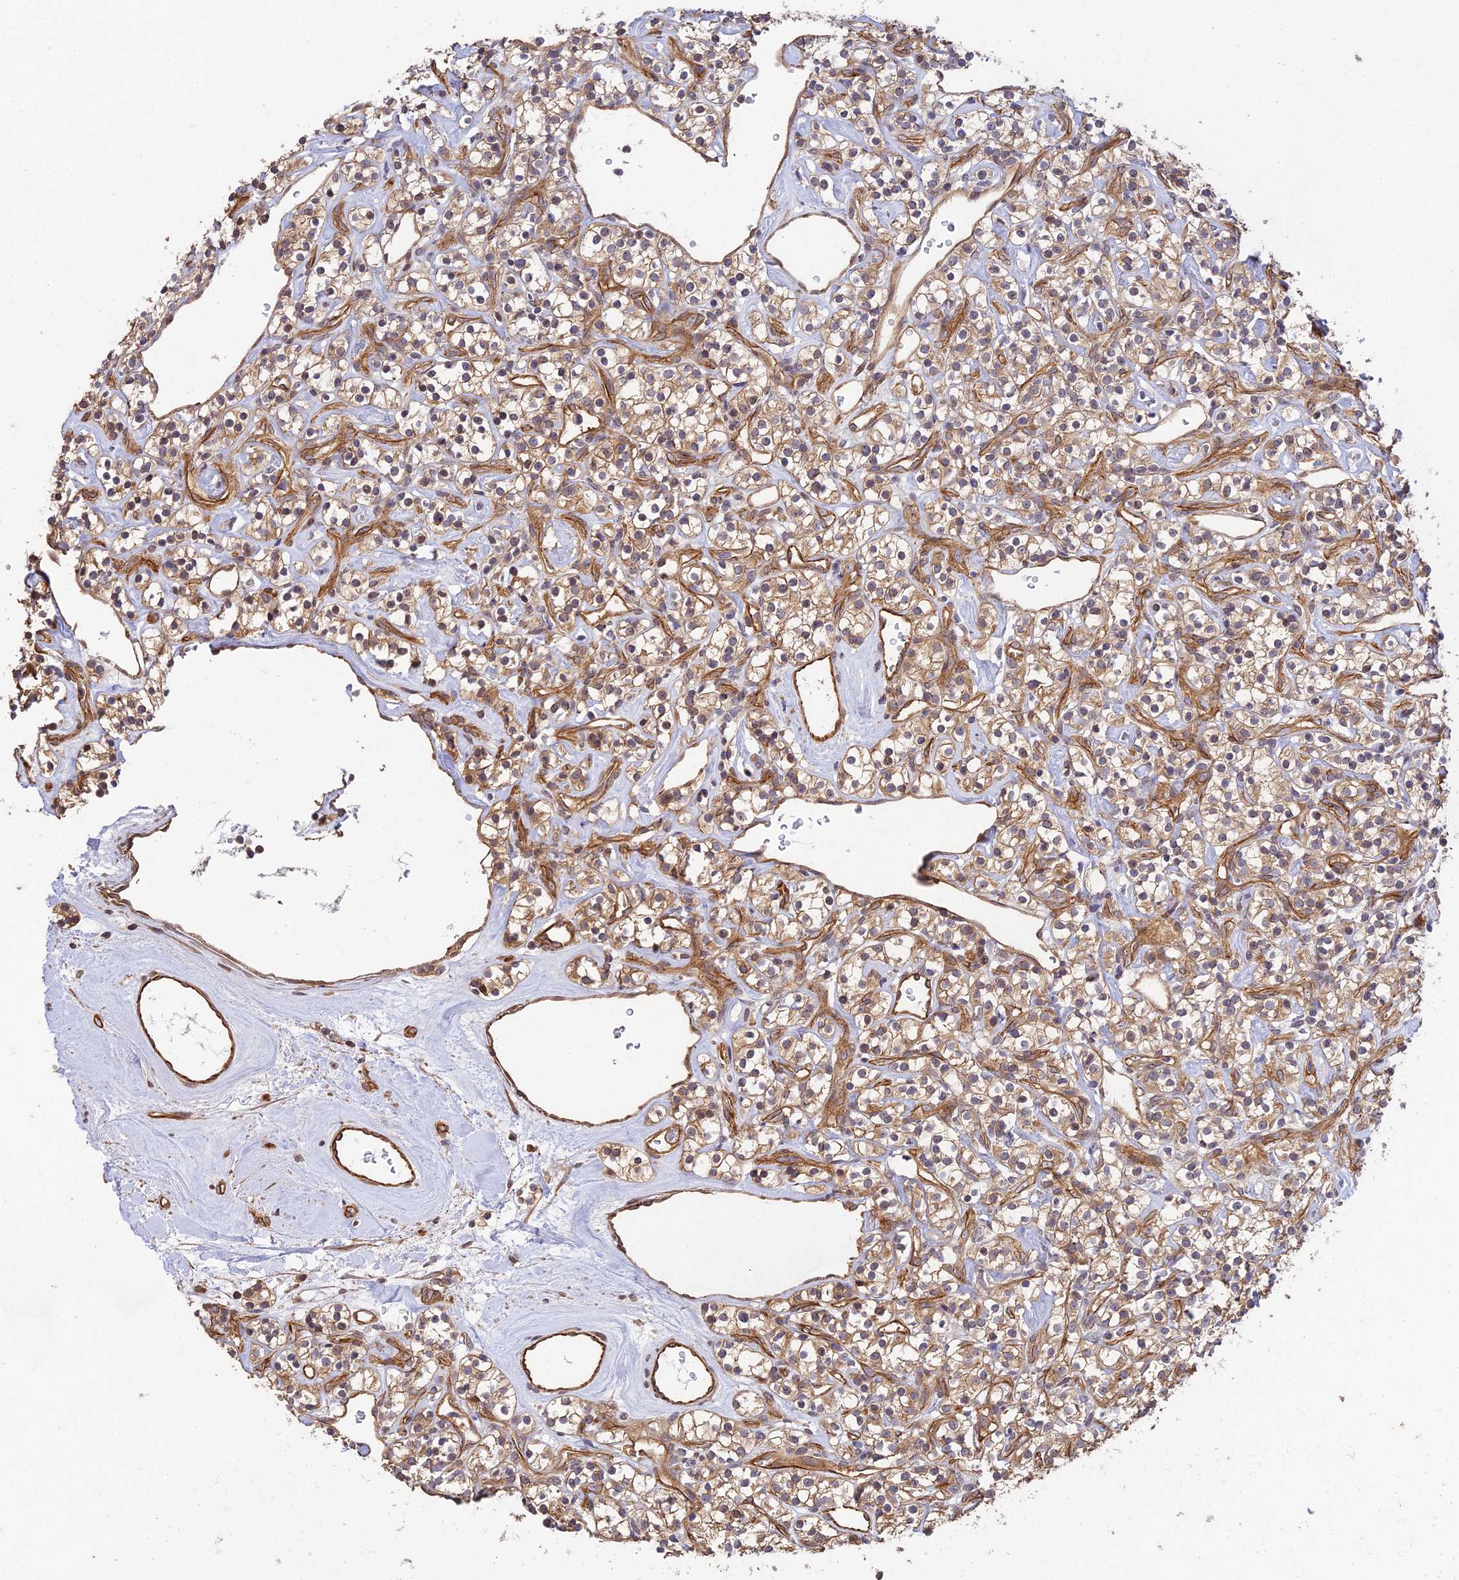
{"staining": {"intensity": "weak", "quantity": ">75%", "location": "cytoplasmic/membranous"}, "tissue": "renal cancer", "cell_type": "Tumor cells", "image_type": "cancer", "snomed": [{"axis": "morphology", "description": "Adenocarcinoma, NOS"}, {"axis": "topography", "description": "Kidney"}], "caption": "Renal cancer stained with IHC reveals weak cytoplasmic/membranous expression in approximately >75% of tumor cells.", "gene": "HOMER2", "patient": {"sex": "male", "age": 77}}